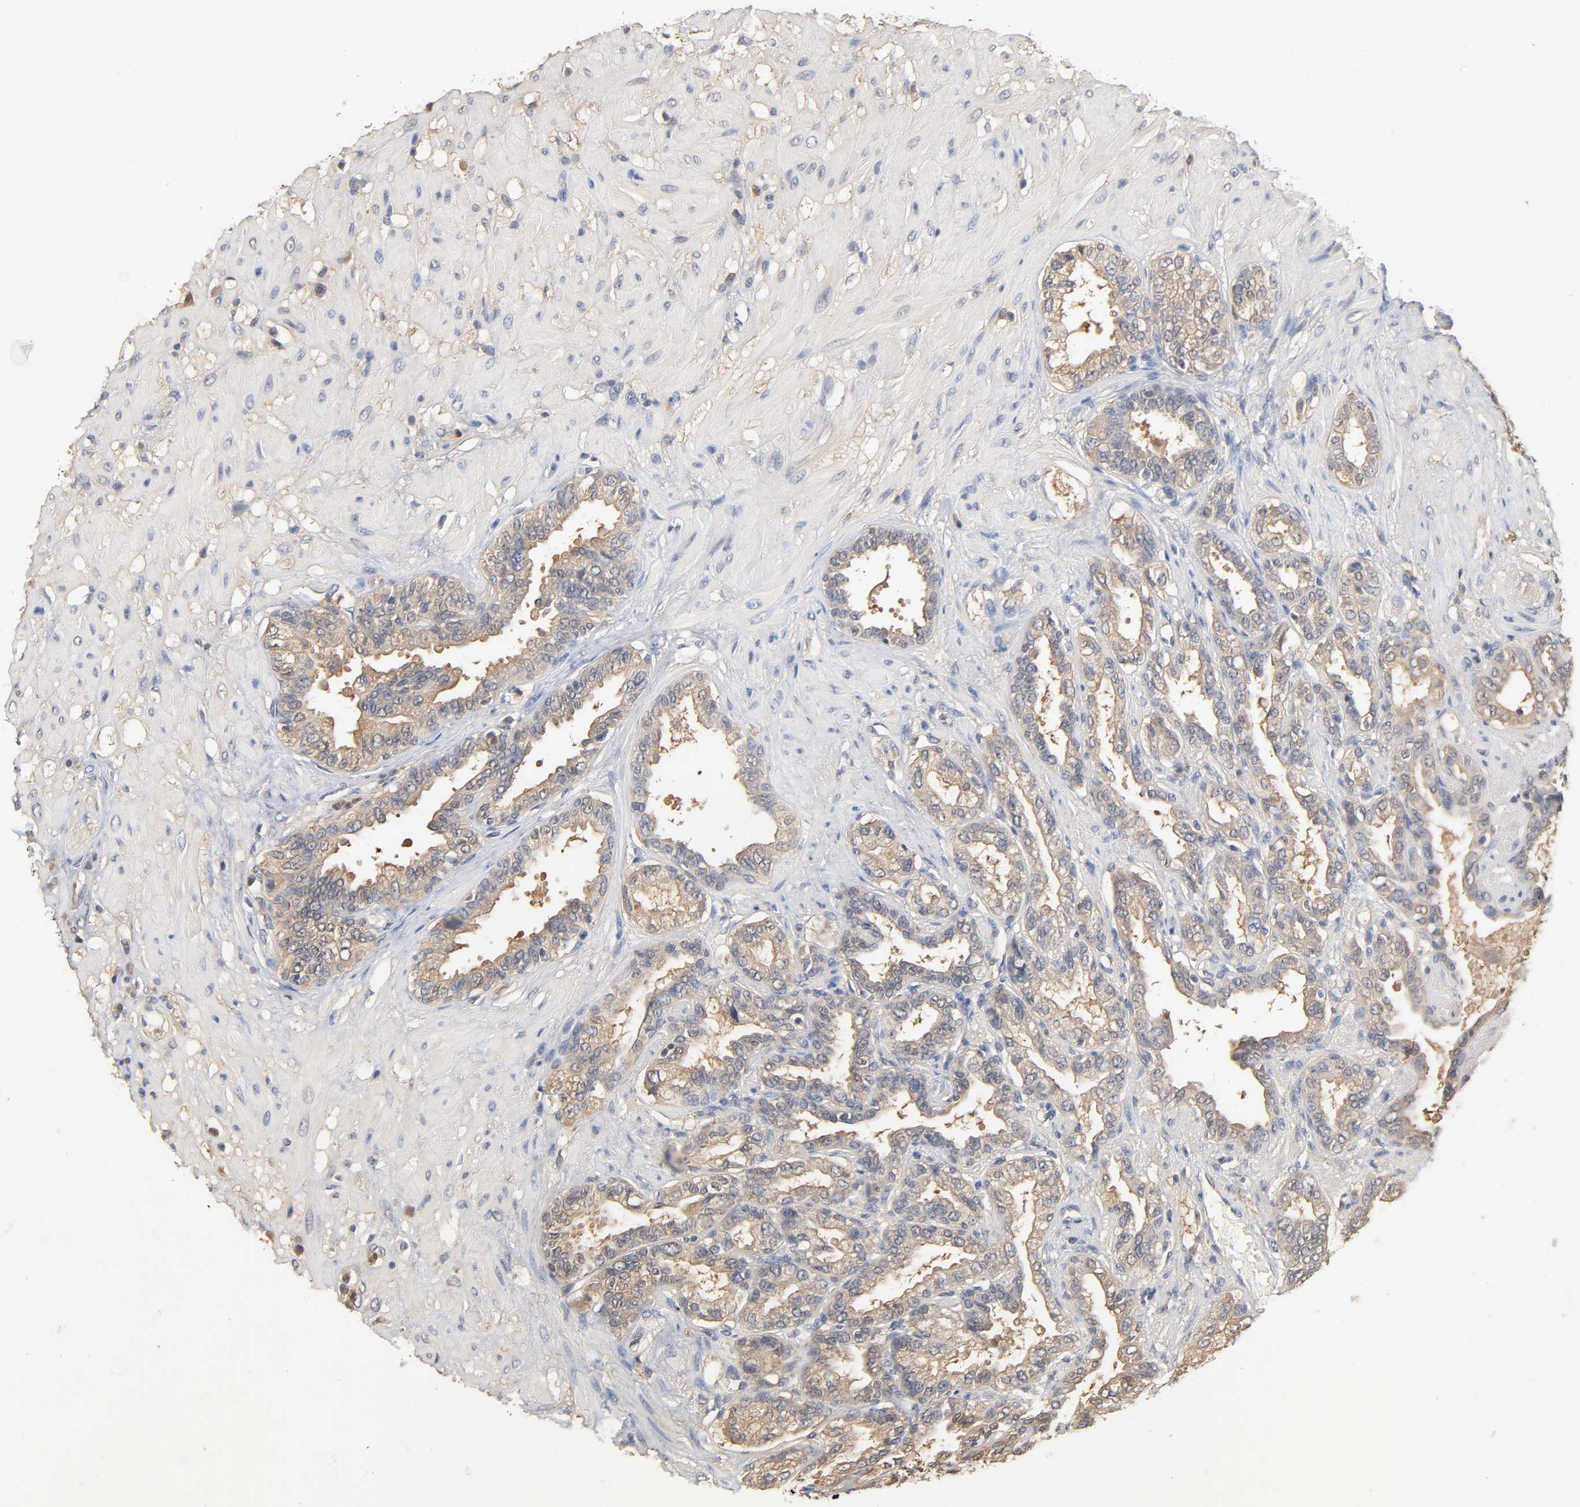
{"staining": {"intensity": "moderate", "quantity": ">75%", "location": "cytoplasmic/membranous"}, "tissue": "seminal vesicle", "cell_type": "Glandular cells", "image_type": "normal", "snomed": [{"axis": "morphology", "description": "Normal tissue, NOS"}, {"axis": "topography", "description": "Seminal veicle"}], "caption": "Moderate cytoplasmic/membranous expression for a protein is present in about >75% of glandular cells of normal seminal vesicle using IHC.", "gene": "ALDOA", "patient": {"sex": "male", "age": 61}}